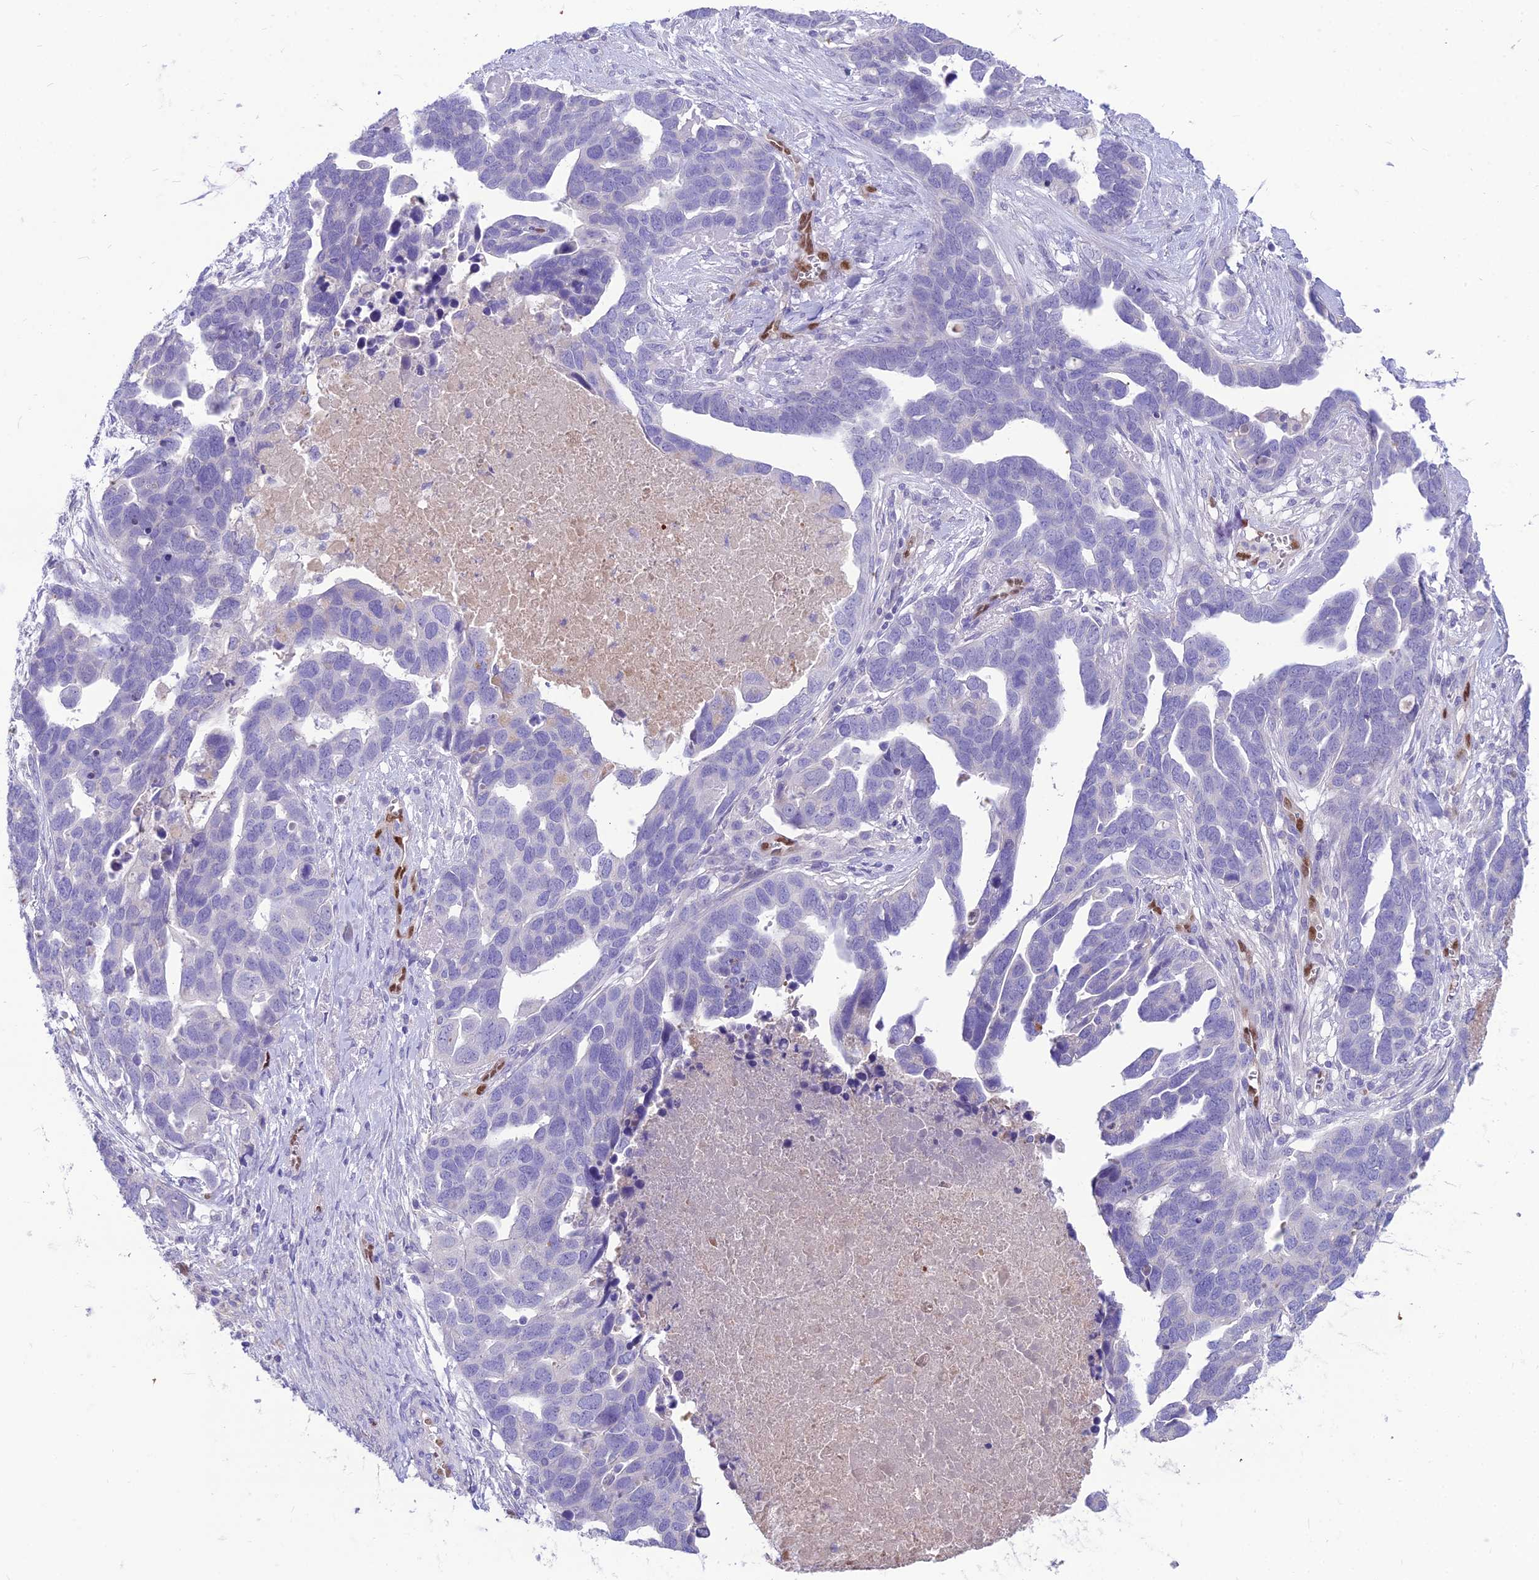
{"staining": {"intensity": "negative", "quantity": "none", "location": "none"}, "tissue": "ovarian cancer", "cell_type": "Tumor cells", "image_type": "cancer", "snomed": [{"axis": "morphology", "description": "Cystadenocarcinoma, serous, NOS"}, {"axis": "topography", "description": "Ovary"}], "caption": "Ovarian serous cystadenocarcinoma was stained to show a protein in brown. There is no significant expression in tumor cells.", "gene": "NOVA2", "patient": {"sex": "female", "age": 54}}